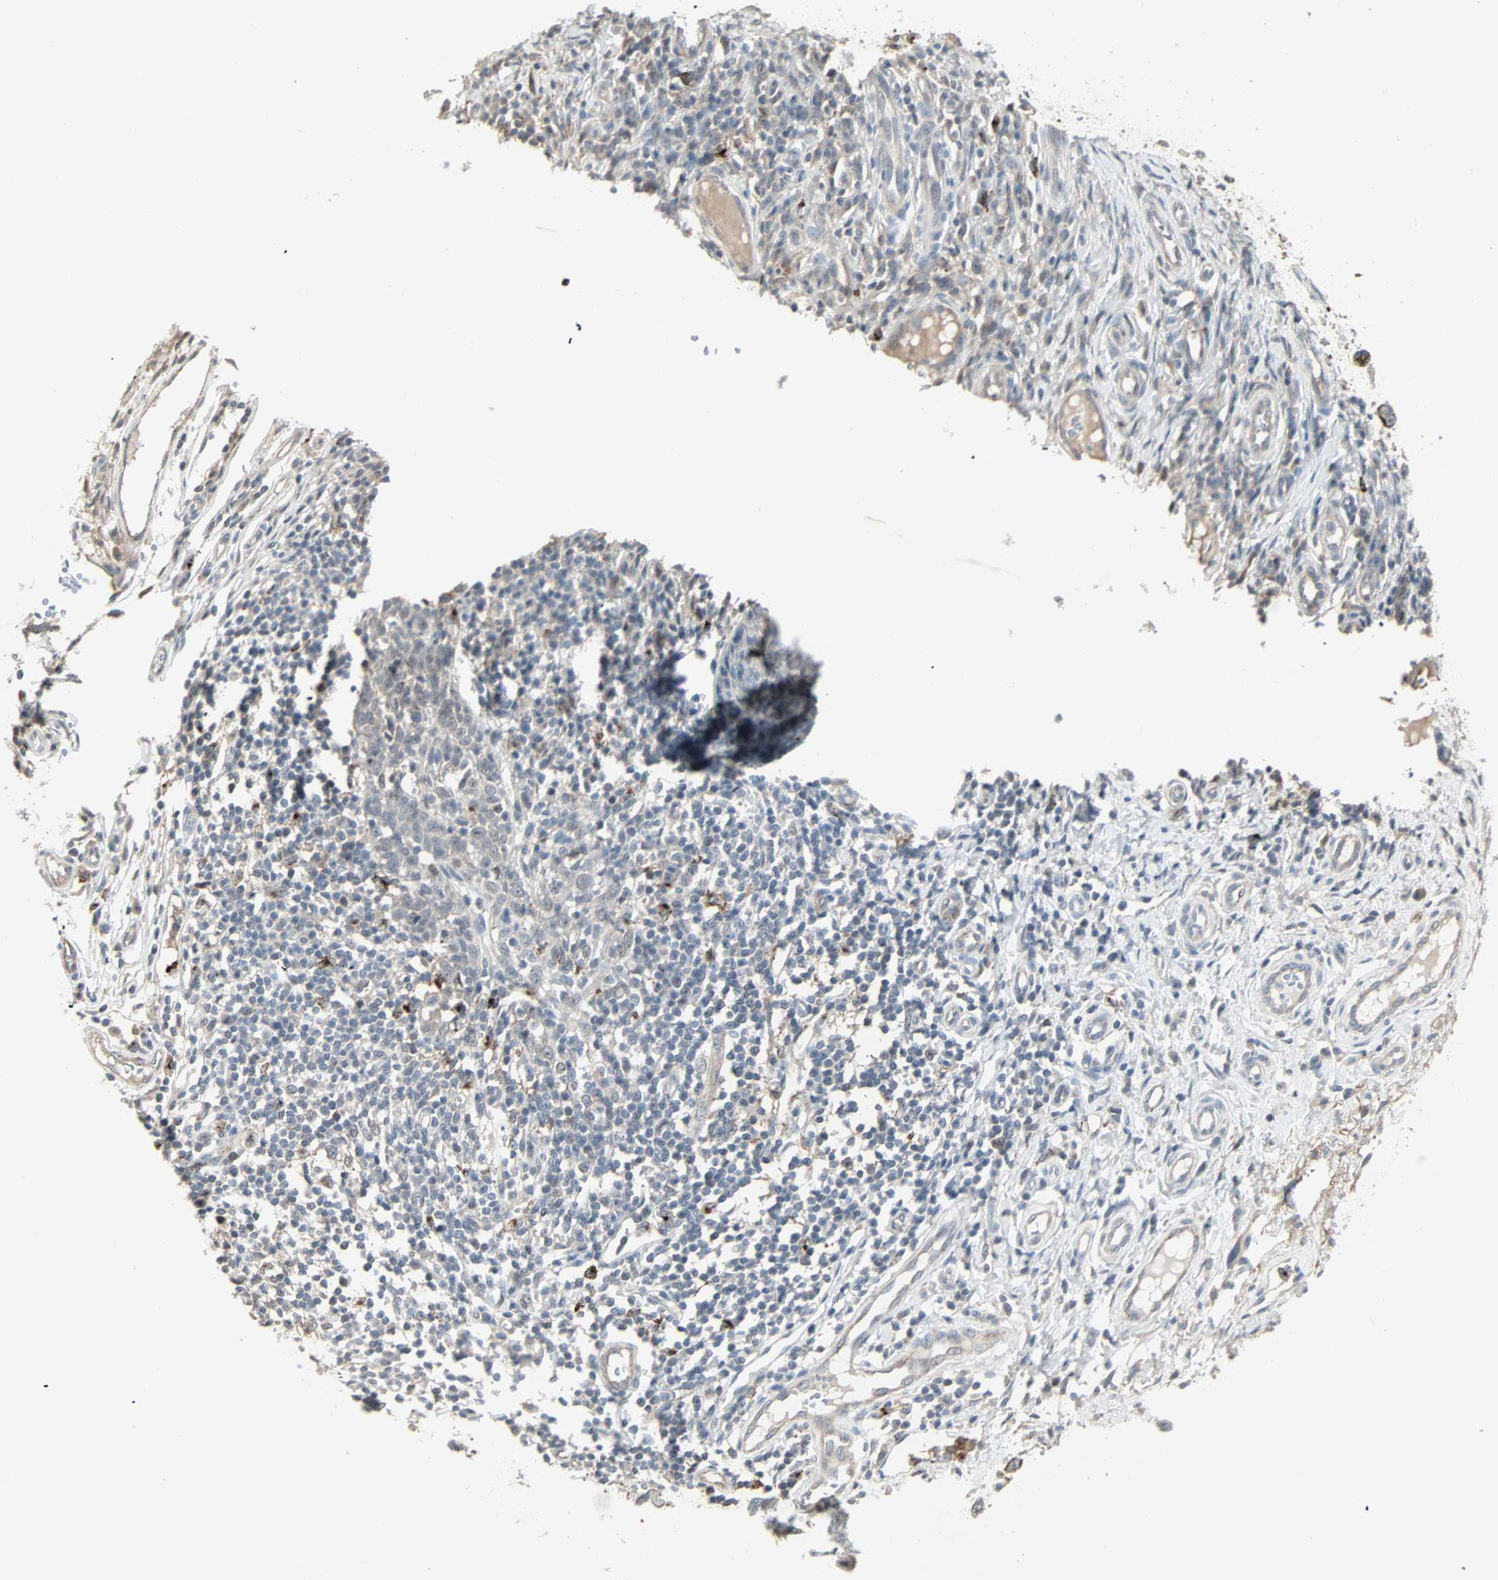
{"staining": {"intensity": "moderate", "quantity": "25%-75%", "location": "cytoplasmic/membranous,nuclear"}, "tissue": "skin cancer", "cell_type": "Tumor cells", "image_type": "cancer", "snomed": [{"axis": "morphology", "description": "Normal tissue, NOS"}, {"axis": "morphology", "description": "Basal cell carcinoma"}, {"axis": "topography", "description": "Skin"}], "caption": "This image reveals immunohistochemistry staining of skin cancer (basal cell carcinoma), with medium moderate cytoplasmic/membranous and nuclear expression in about 25%-75% of tumor cells.", "gene": "KDM4A", "patient": {"sex": "male", "age": 87}}